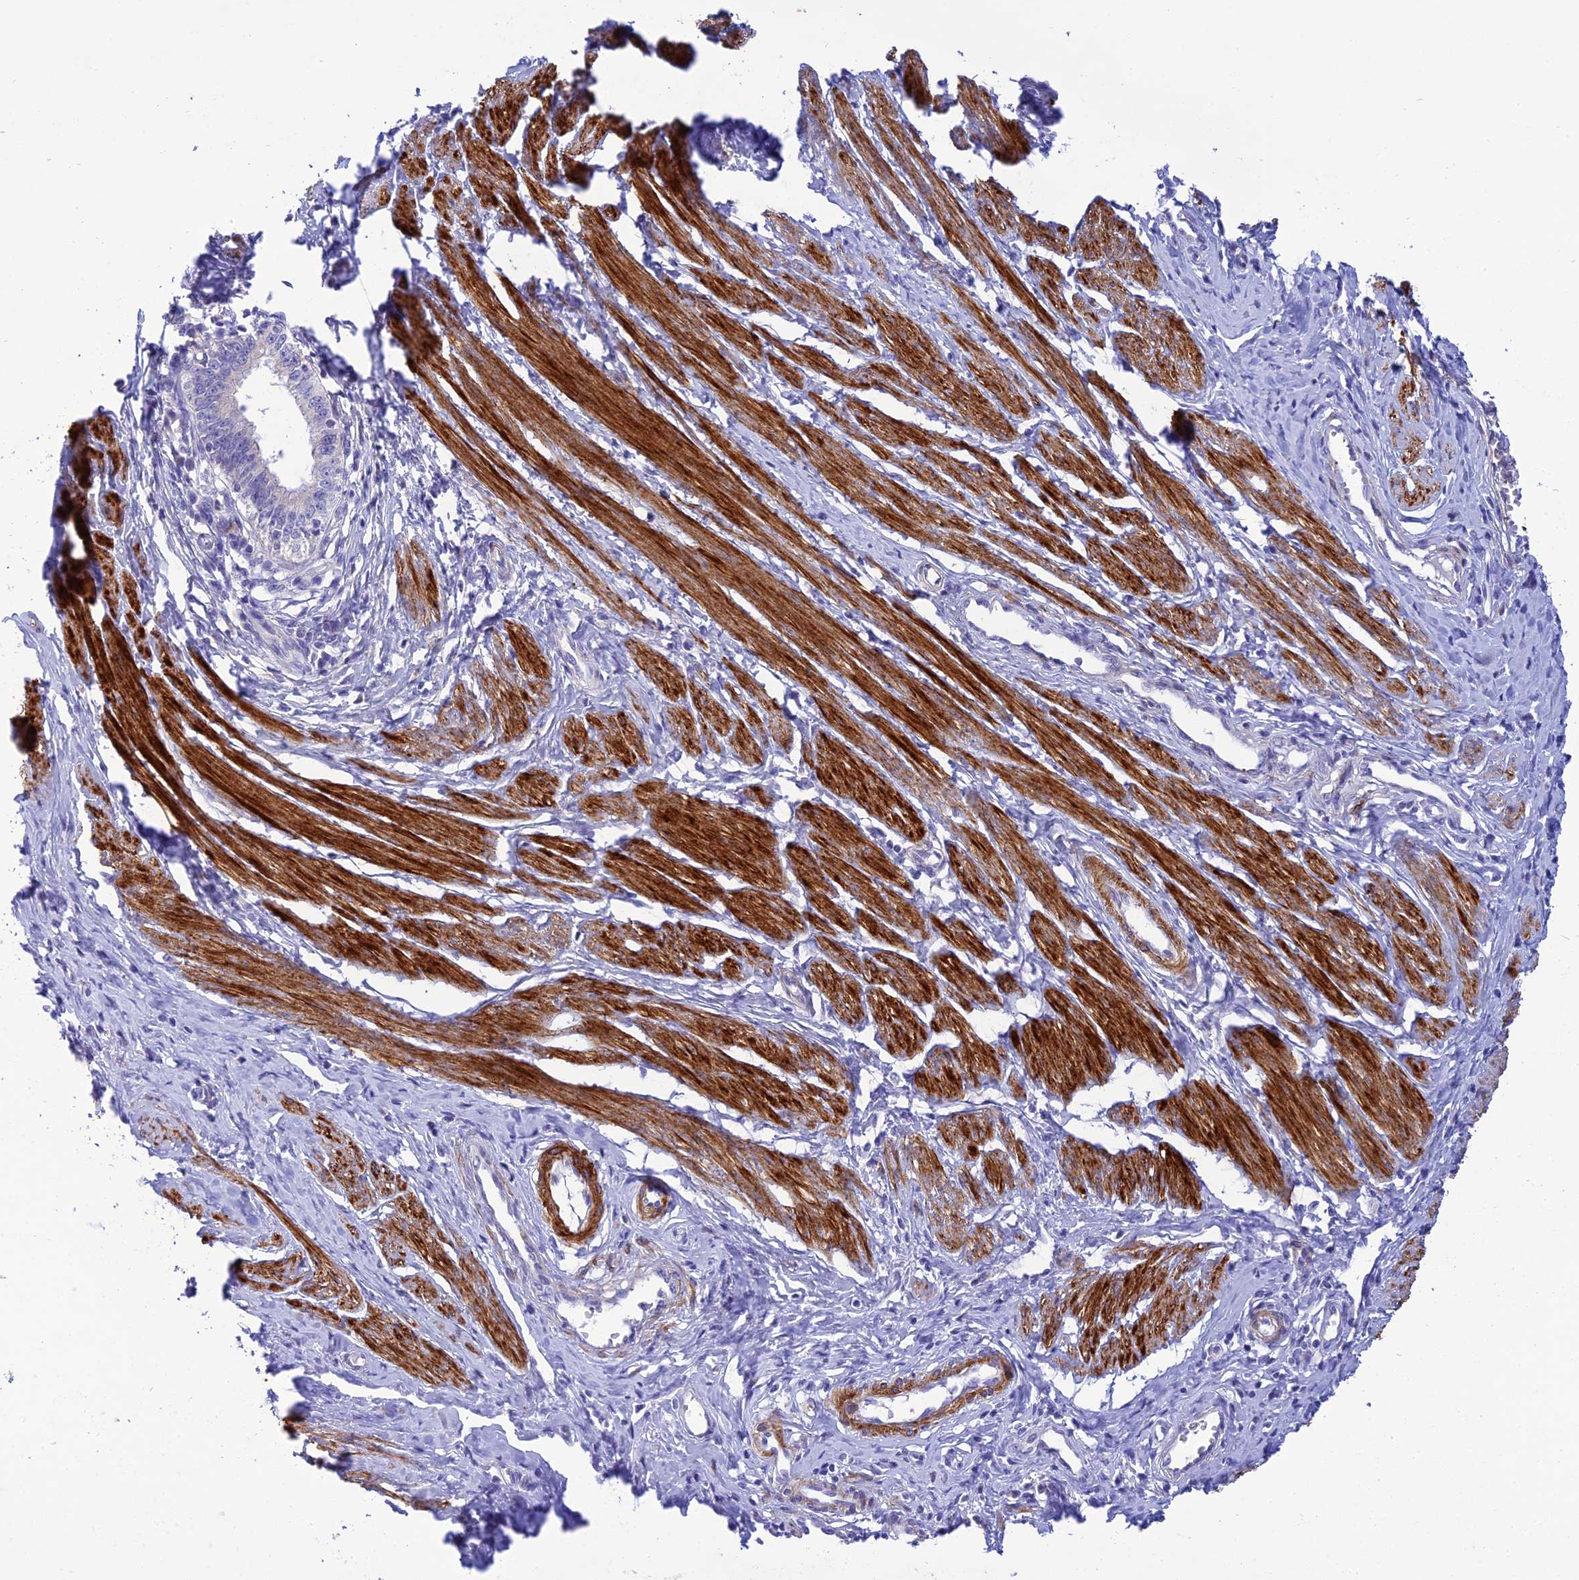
{"staining": {"intensity": "negative", "quantity": "none", "location": "none"}, "tissue": "cervical cancer", "cell_type": "Tumor cells", "image_type": "cancer", "snomed": [{"axis": "morphology", "description": "Adenocarcinoma, NOS"}, {"axis": "topography", "description": "Cervix"}], "caption": "Cervical cancer stained for a protein using IHC reveals no positivity tumor cells.", "gene": "ZDHHC16", "patient": {"sex": "female", "age": 36}}